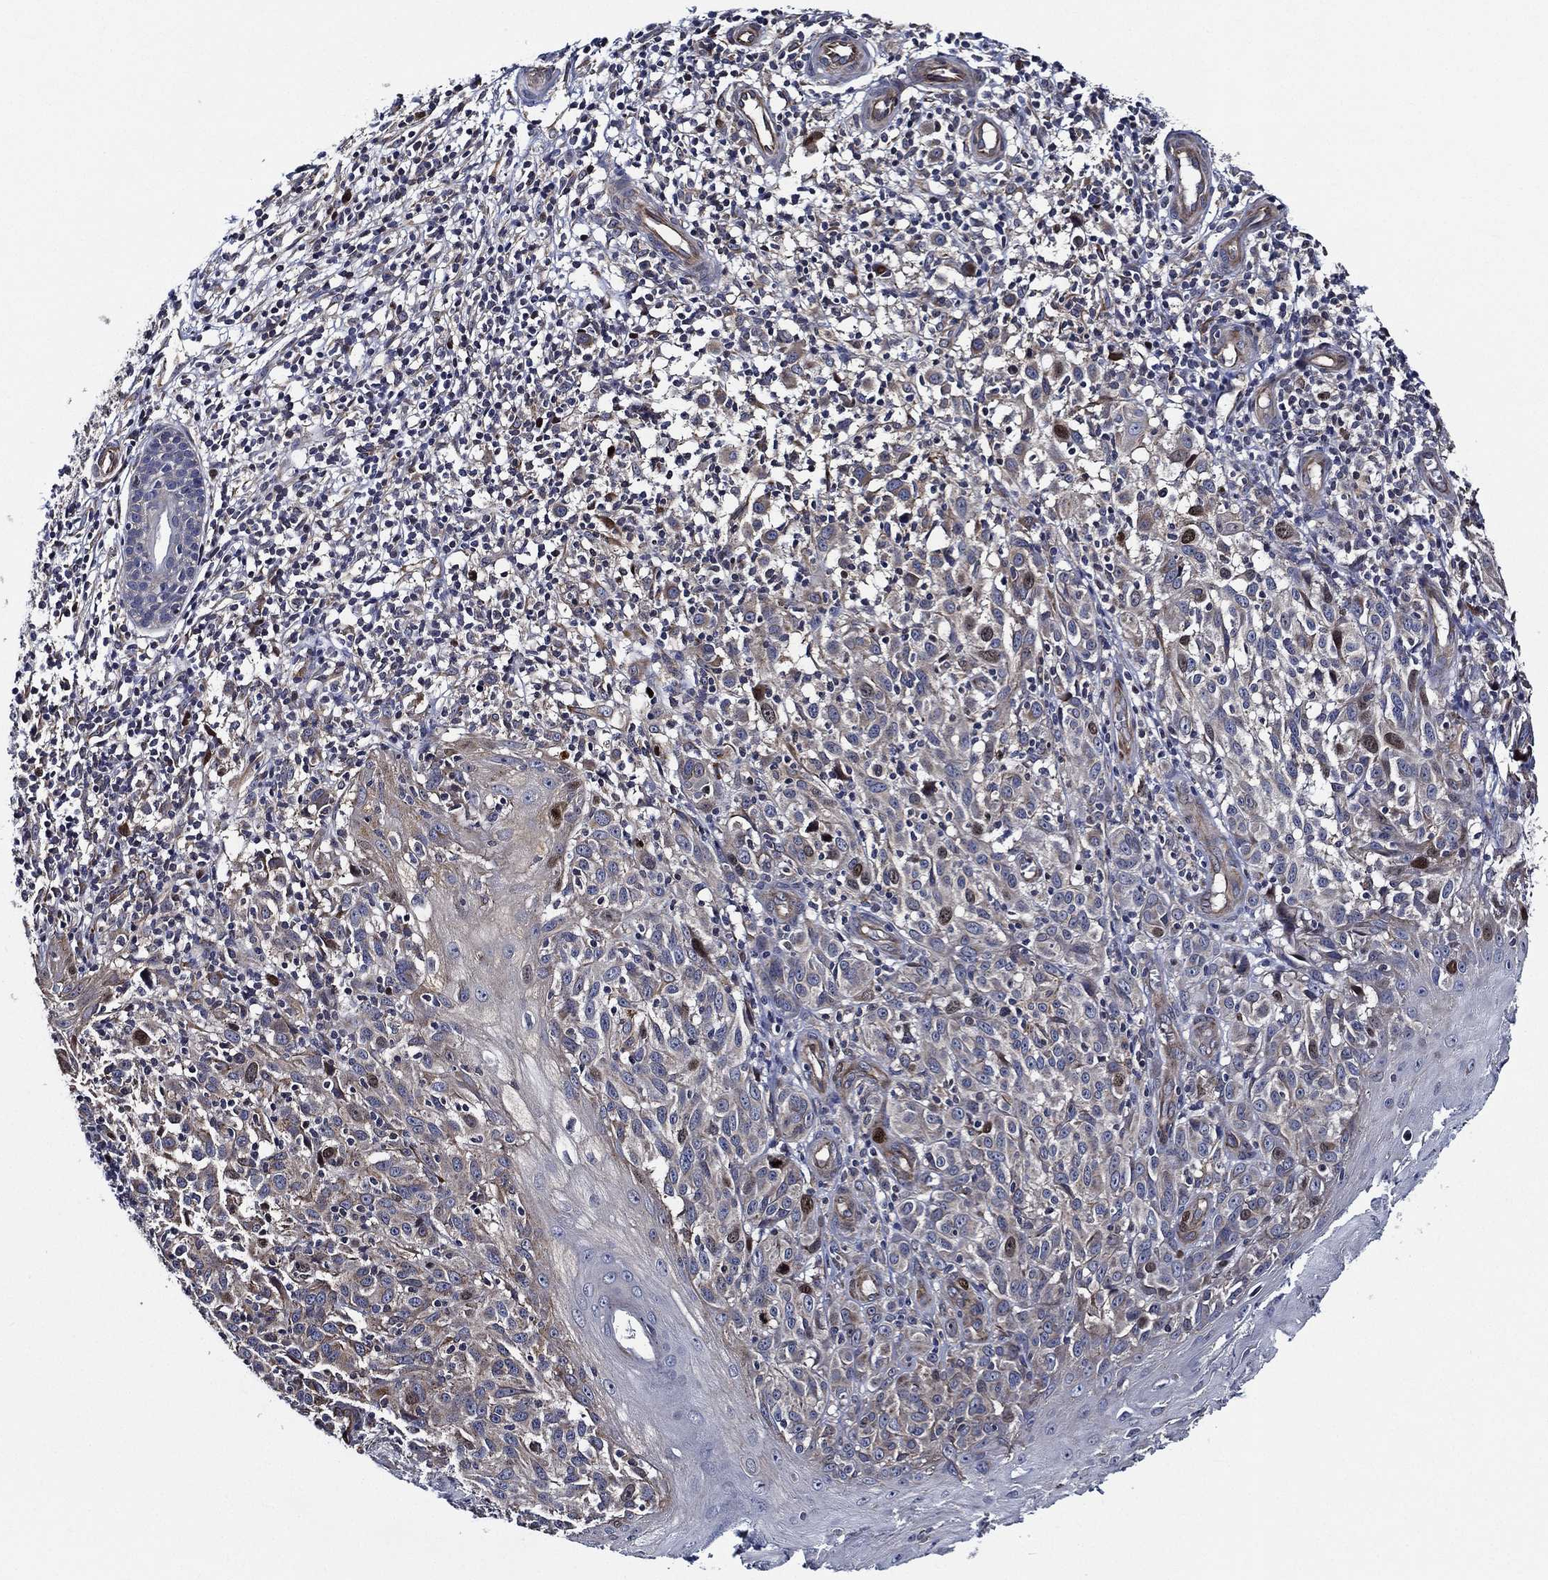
{"staining": {"intensity": "moderate", "quantity": "<25%", "location": "nuclear"}, "tissue": "melanoma", "cell_type": "Tumor cells", "image_type": "cancer", "snomed": [{"axis": "morphology", "description": "Malignant melanoma, NOS"}, {"axis": "topography", "description": "Skin"}], "caption": "A photomicrograph of melanoma stained for a protein reveals moderate nuclear brown staining in tumor cells.", "gene": "KIF20B", "patient": {"sex": "female", "age": 53}}